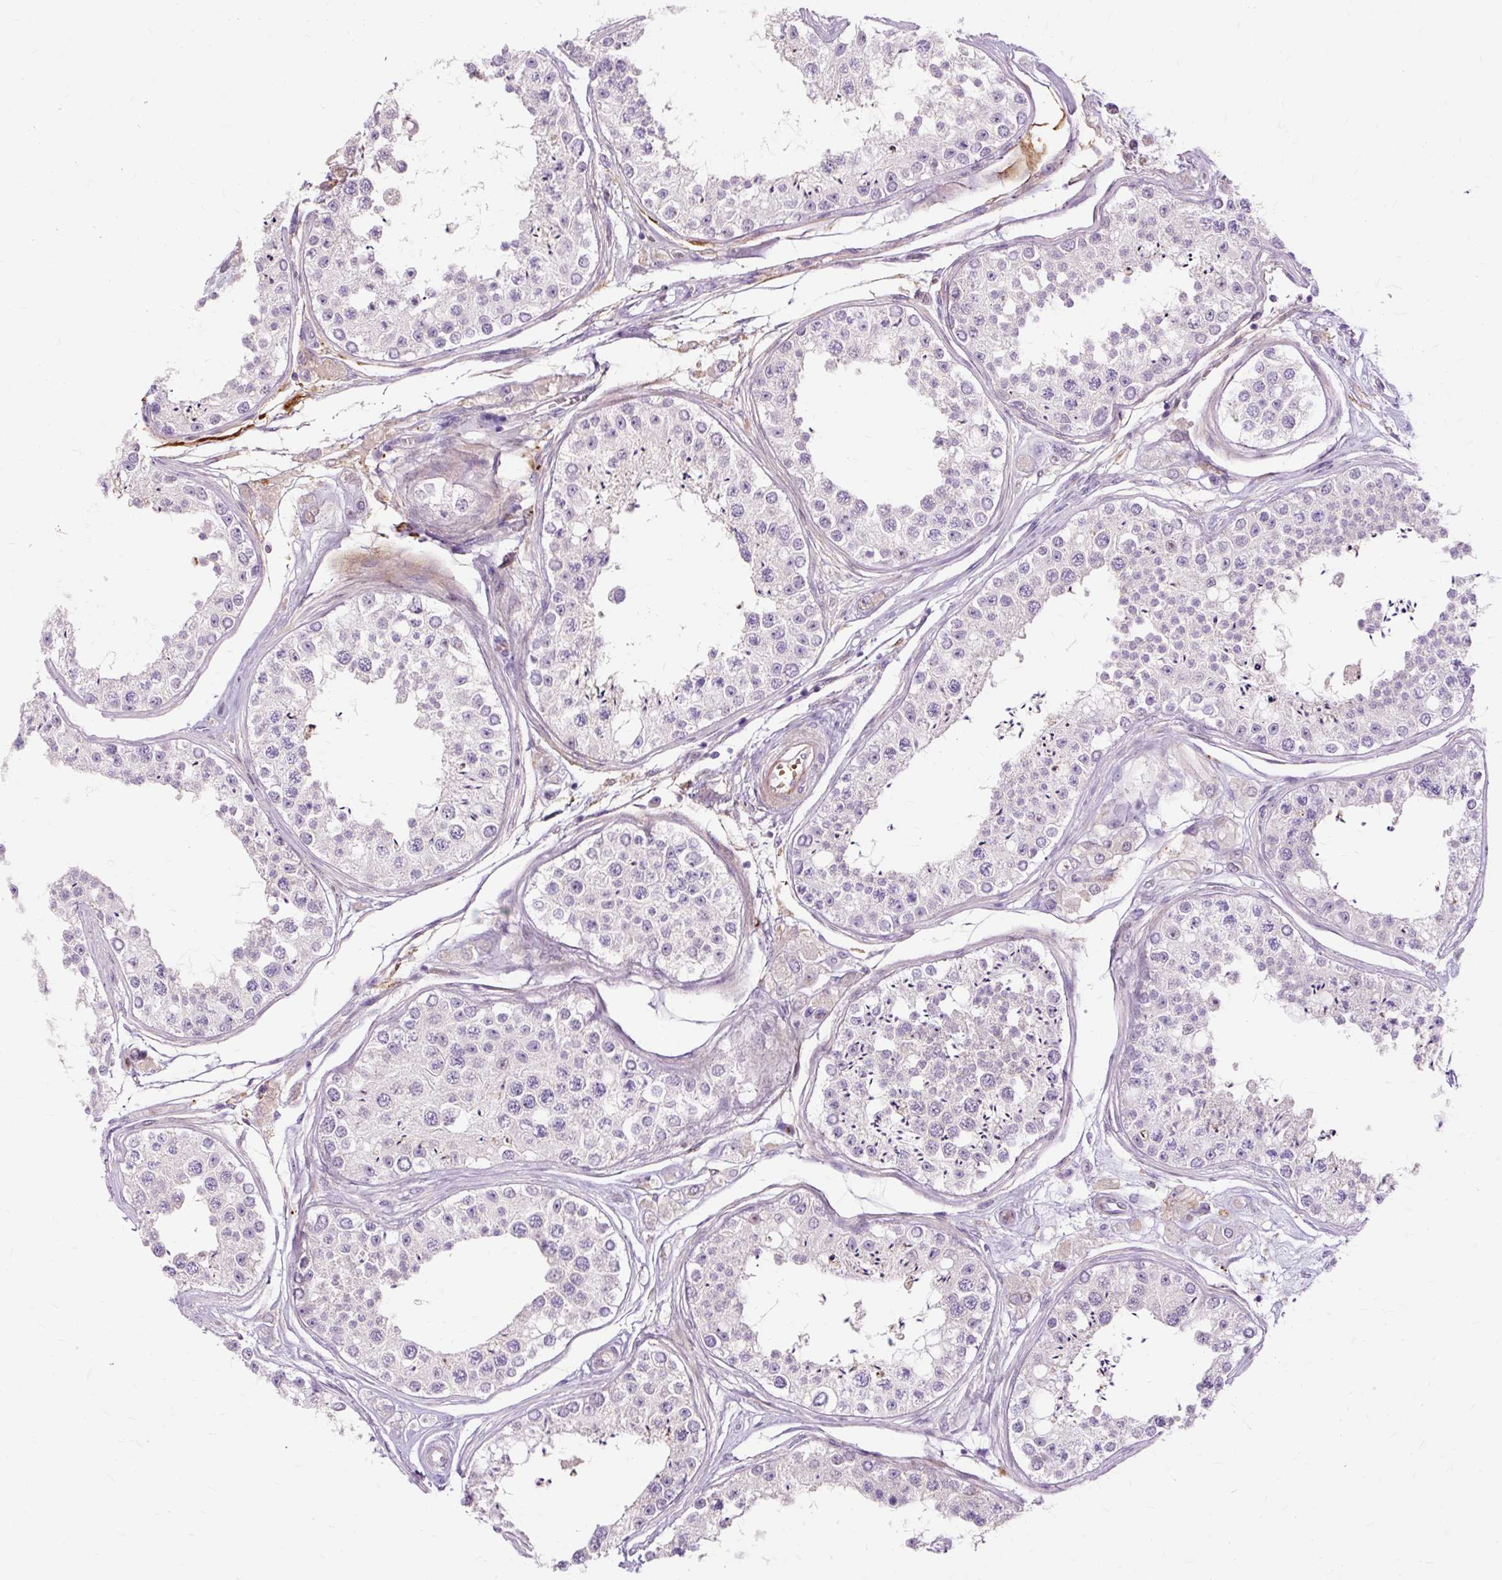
{"staining": {"intensity": "negative", "quantity": "none", "location": "none"}, "tissue": "testis", "cell_type": "Cells in seminiferous ducts", "image_type": "normal", "snomed": [{"axis": "morphology", "description": "Normal tissue, NOS"}, {"axis": "topography", "description": "Testis"}], "caption": "The immunohistochemistry micrograph has no significant expression in cells in seminiferous ducts of testis.", "gene": "DCTN4", "patient": {"sex": "male", "age": 25}}